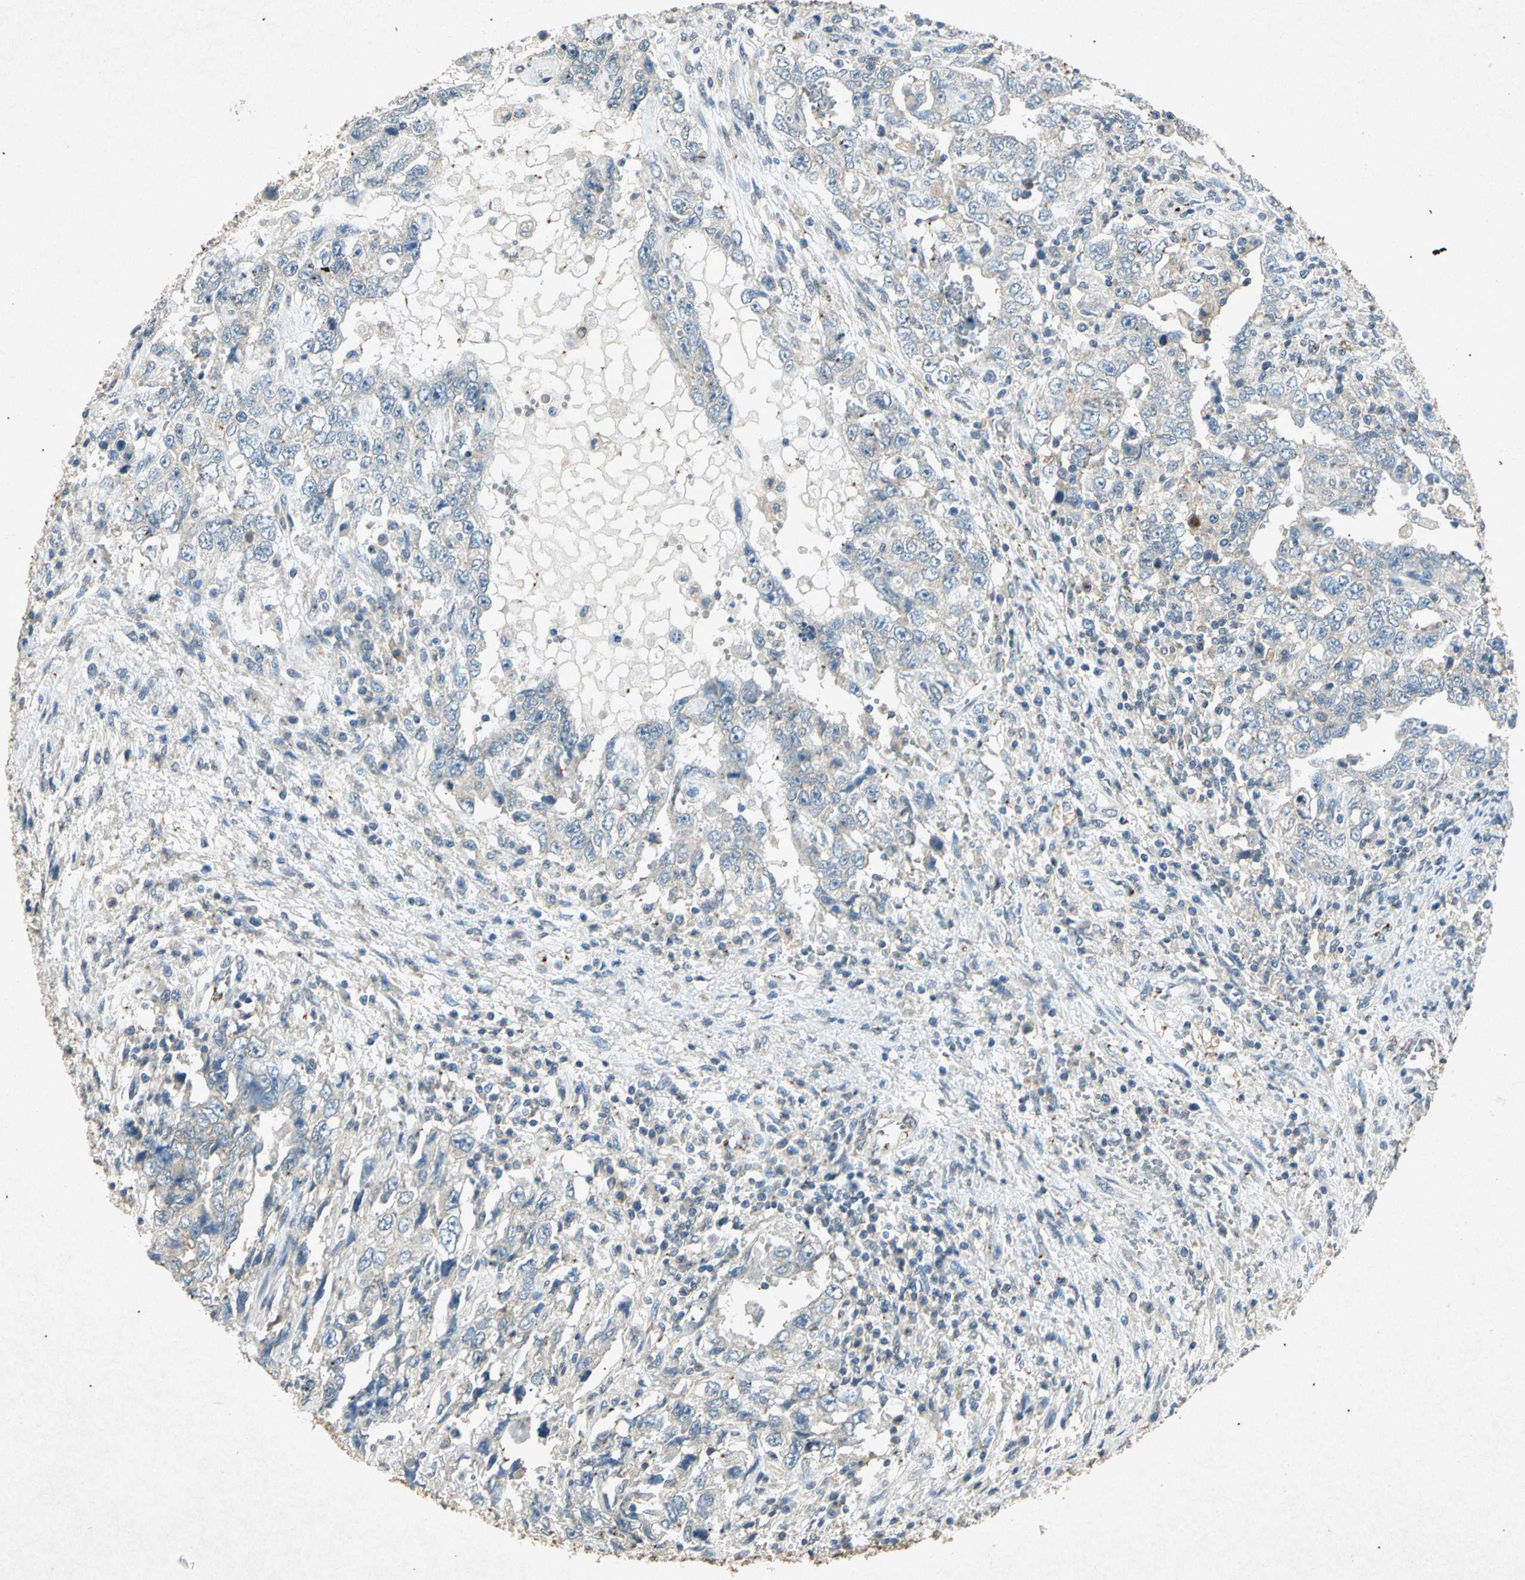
{"staining": {"intensity": "weak", "quantity": "<25%", "location": "cytoplasmic/membranous"}, "tissue": "testis cancer", "cell_type": "Tumor cells", "image_type": "cancer", "snomed": [{"axis": "morphology", "description": "Carcinoma, Embryonal, NOS"}, {"axis": "topography", "description": "Testis"}], "caption": "Human embryonal carcinoma (testis) stained for a protein using immunohistochemistry reveals no staining in tumor cells.", "gene": "PSEN1", "patient": {"sex": "male", "age": 26}}